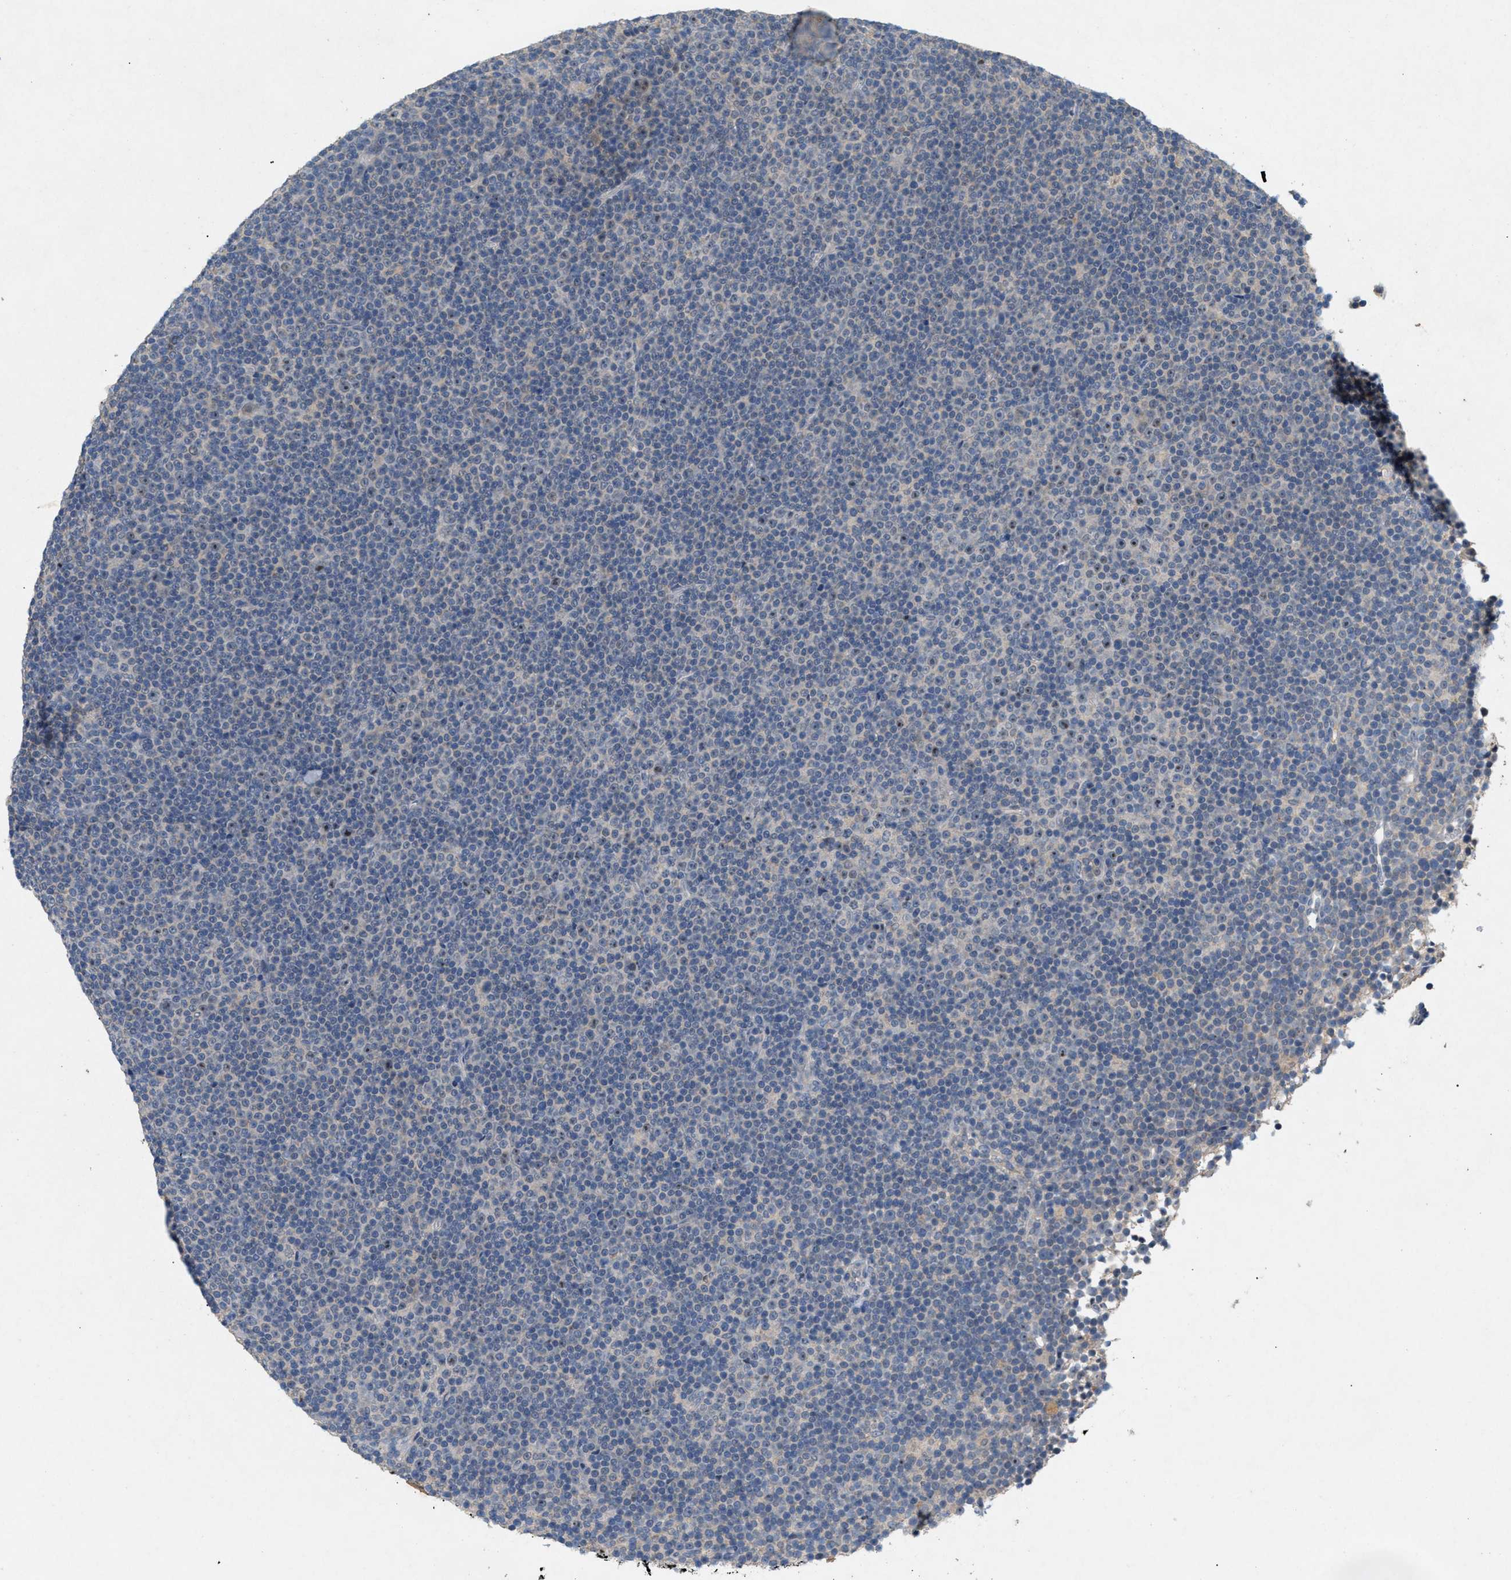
{"staining": {"intensity": "negative", "quantity": "none", "location": "none"}, "tissue": "lymphoma", "cell_type": "Tumor cells", "image_type": "cancer", "snomed": [{"axis": "morphology", "description": "Malignant lymphoma, non-Hodgkin's type, Low grade"}, {"axis": "topography", "description": "Lymph node"}], "caption": "The photomicrograph displays no significant positivity in tumor cells of lymphoma. (DAB immunohistochemistry, high magnification).", "gene": "DCAF7", "patient": {"sex": "female", "age": 67}}